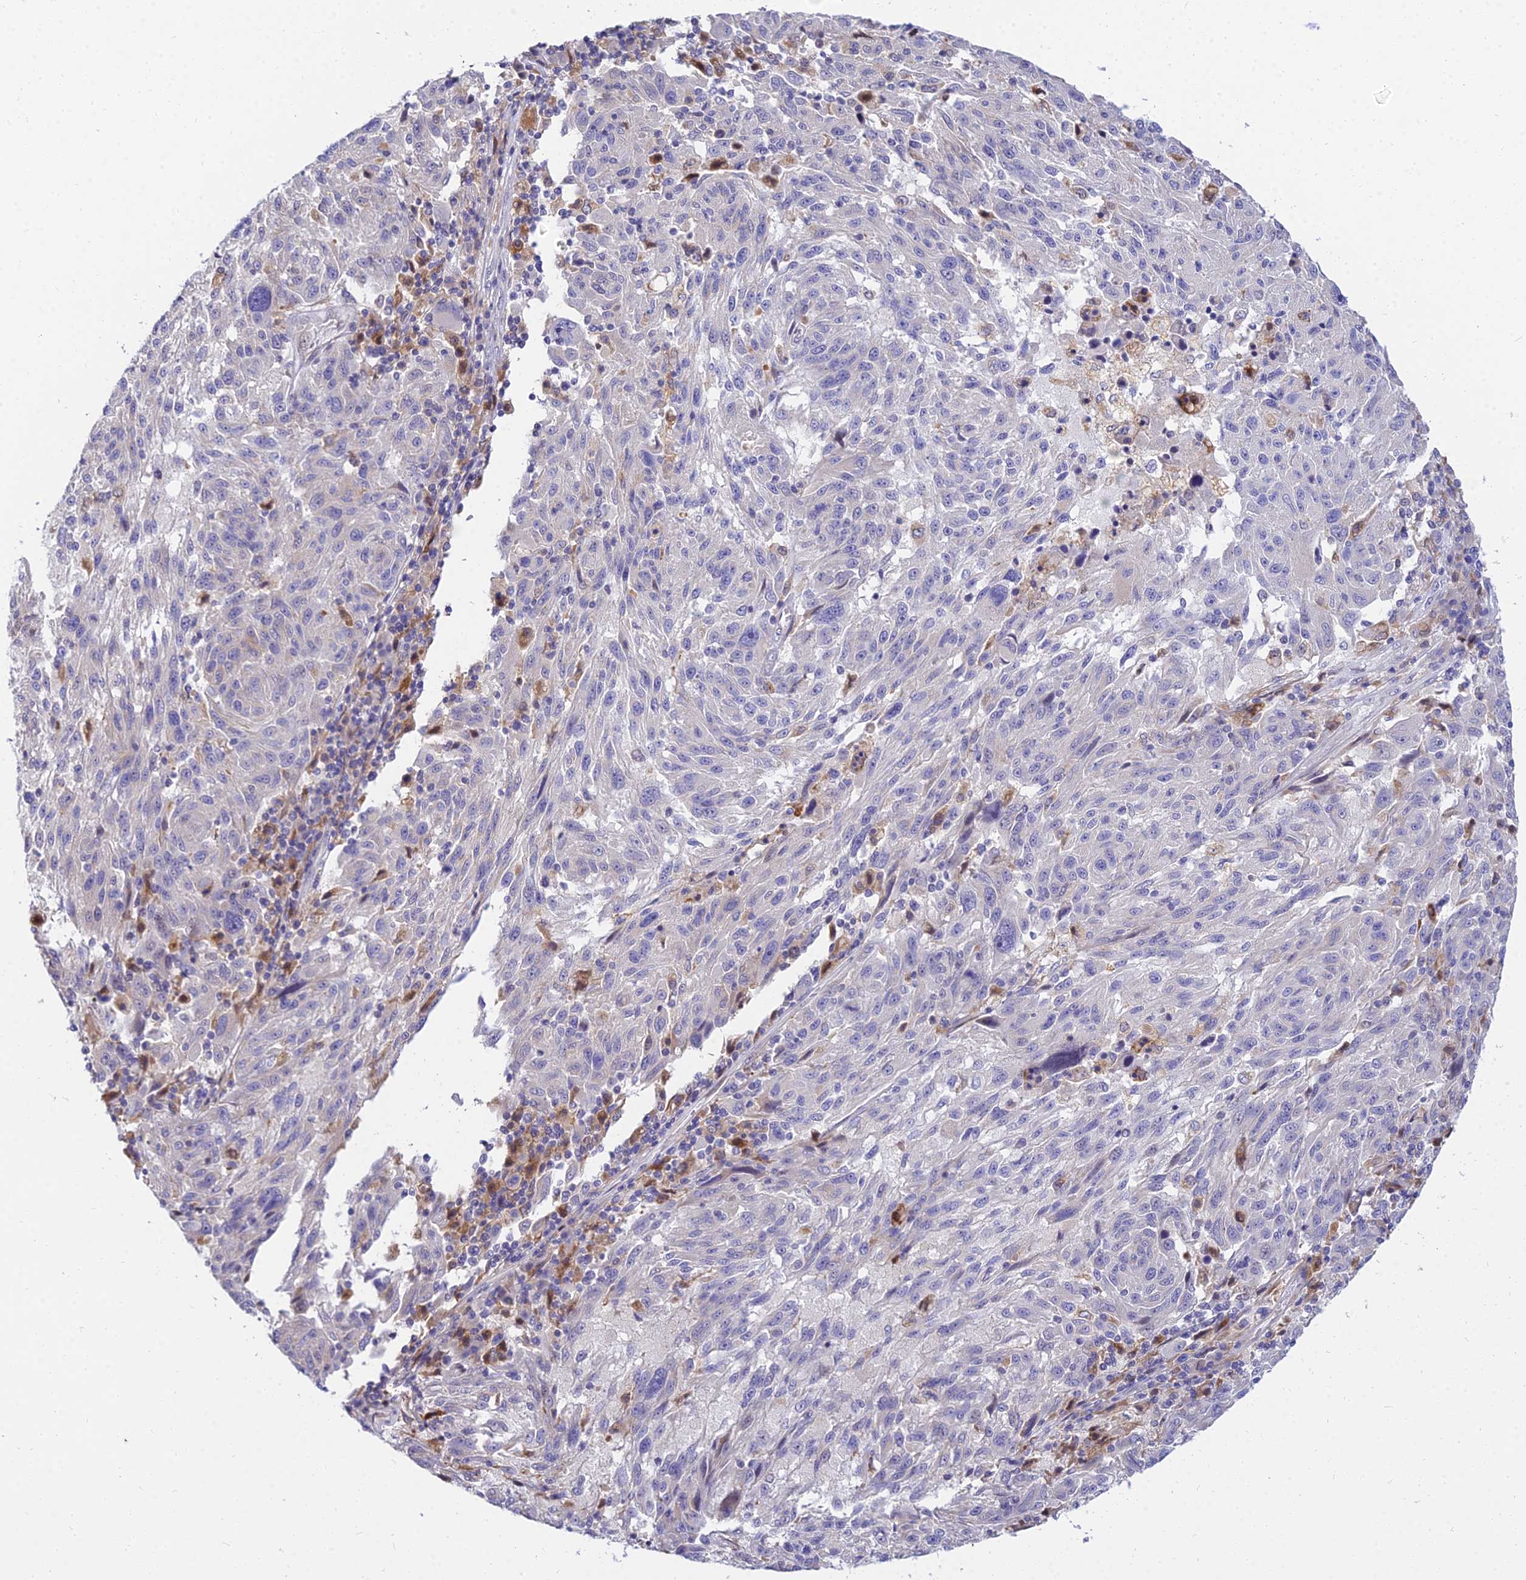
{"staining": {"intensity": "negative", "quantity": "none", "location": "none"}, "tissue": "melanoma", "cell_type": "Tumor cells", "image_type": "cancer", "snomed": [{"axis": "morphology", "description": "Malignant melanoma, NOS"}, {"axis": "topography", "description": "Skin"}], "caption": "Tumor cells are negative for brown protein staining in melanoma. (DAB IHC visualized using brightfield microscopy, high magnification).", "gene": "ARL8B", "patient": {"sex": "male", "age": 53}}